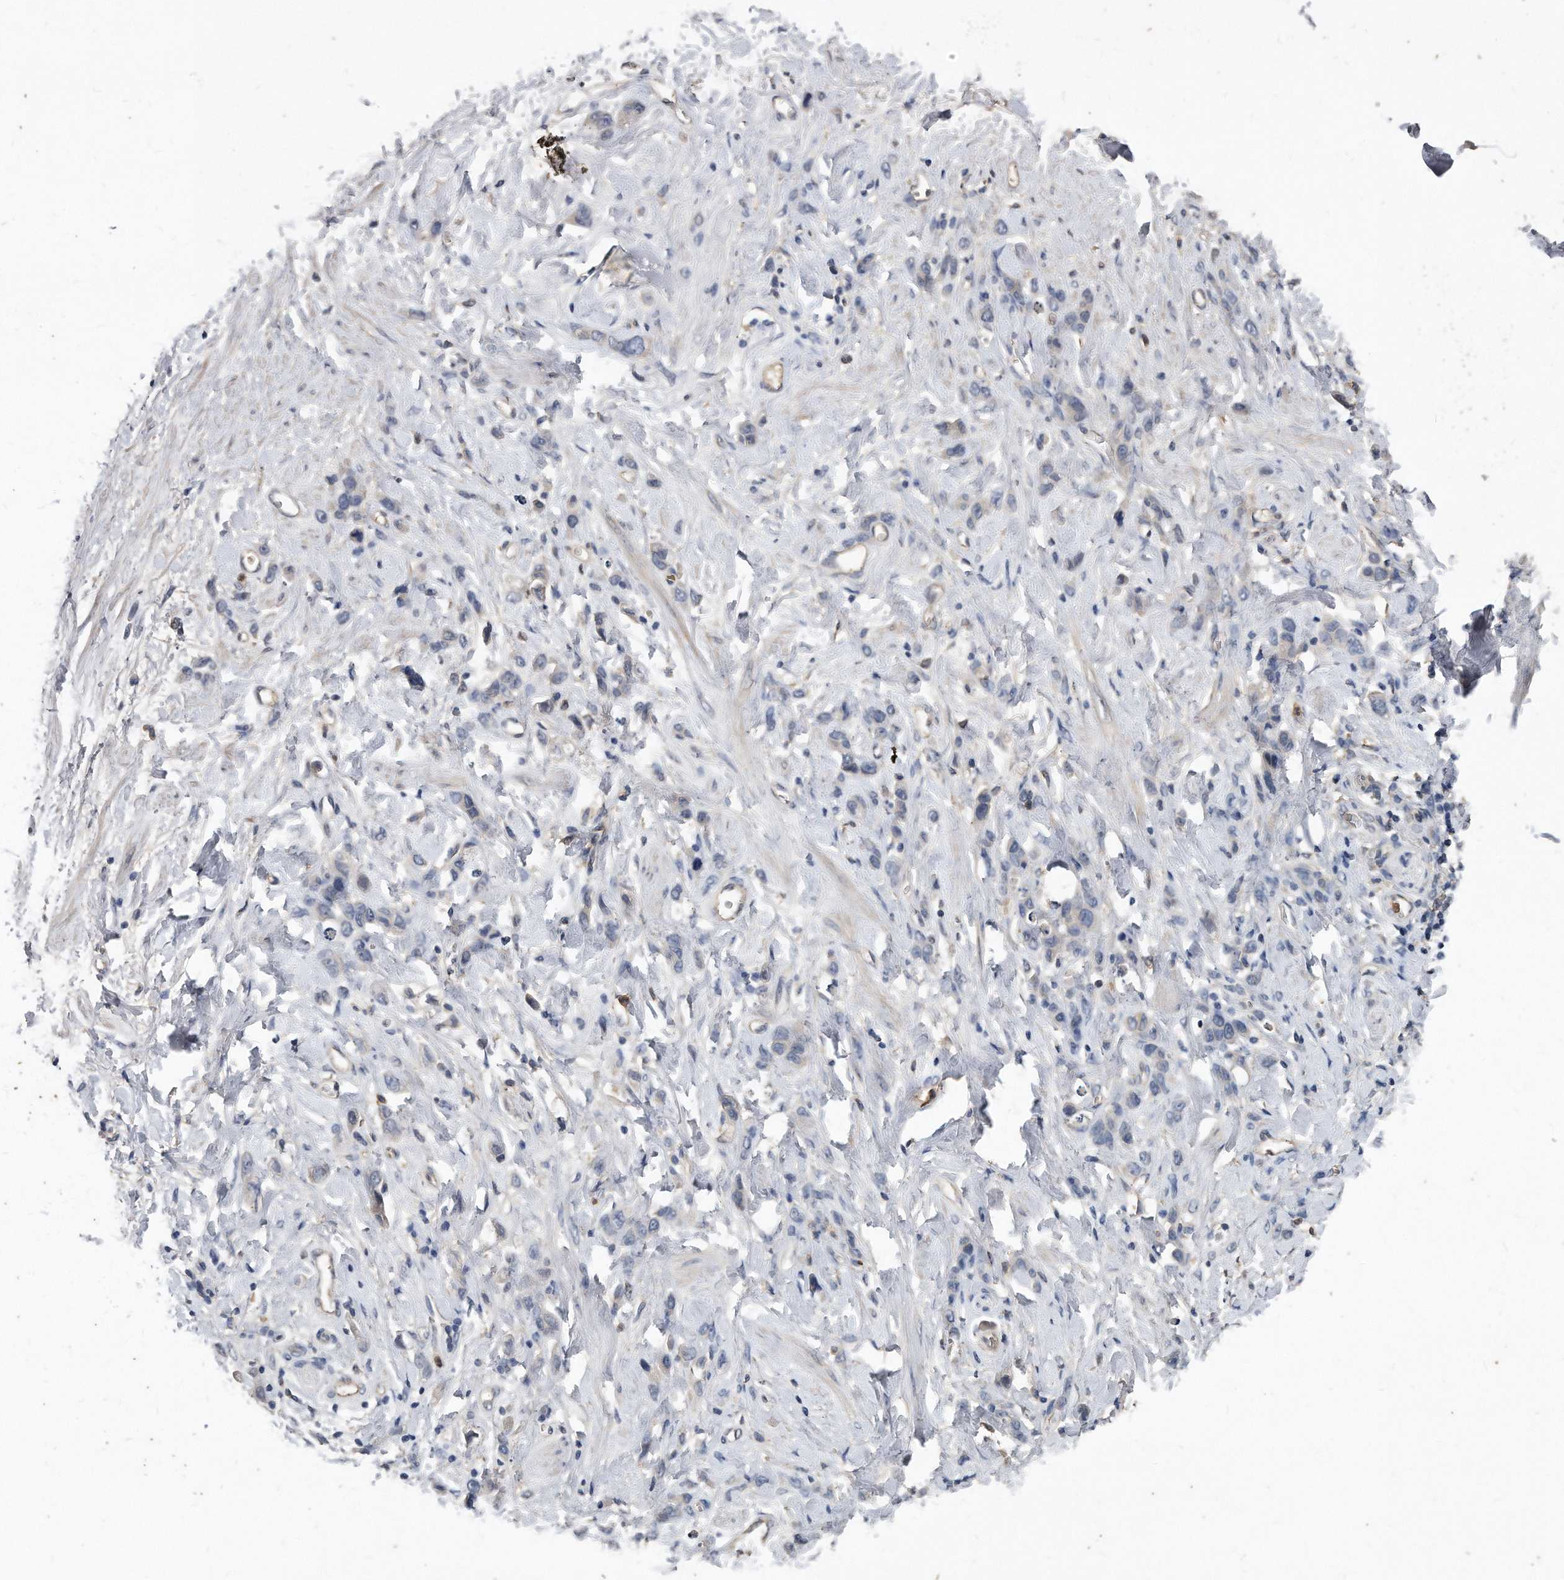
{"staining": {"intensity": "negative", "quantity": "none", "location": "none"}, "tissue": "stomach cancer", "cell_type": "Tumor cells", "image_type": "cancer", "snomed": [{"axis": "morphology", "description": "Normal tissue, NOS"}, {"axis": "morphology", "description": "Adenocarcinoma, NOS"}, {"axis": "topography", "description": "Stomach"}], "caption": "This is an immunohistochemistry image of adenocarcinoma (stomach). There is no positivity in tumor cells.", "gene": "HOMER3", "patient": {"sex": "male", "age": 82}}